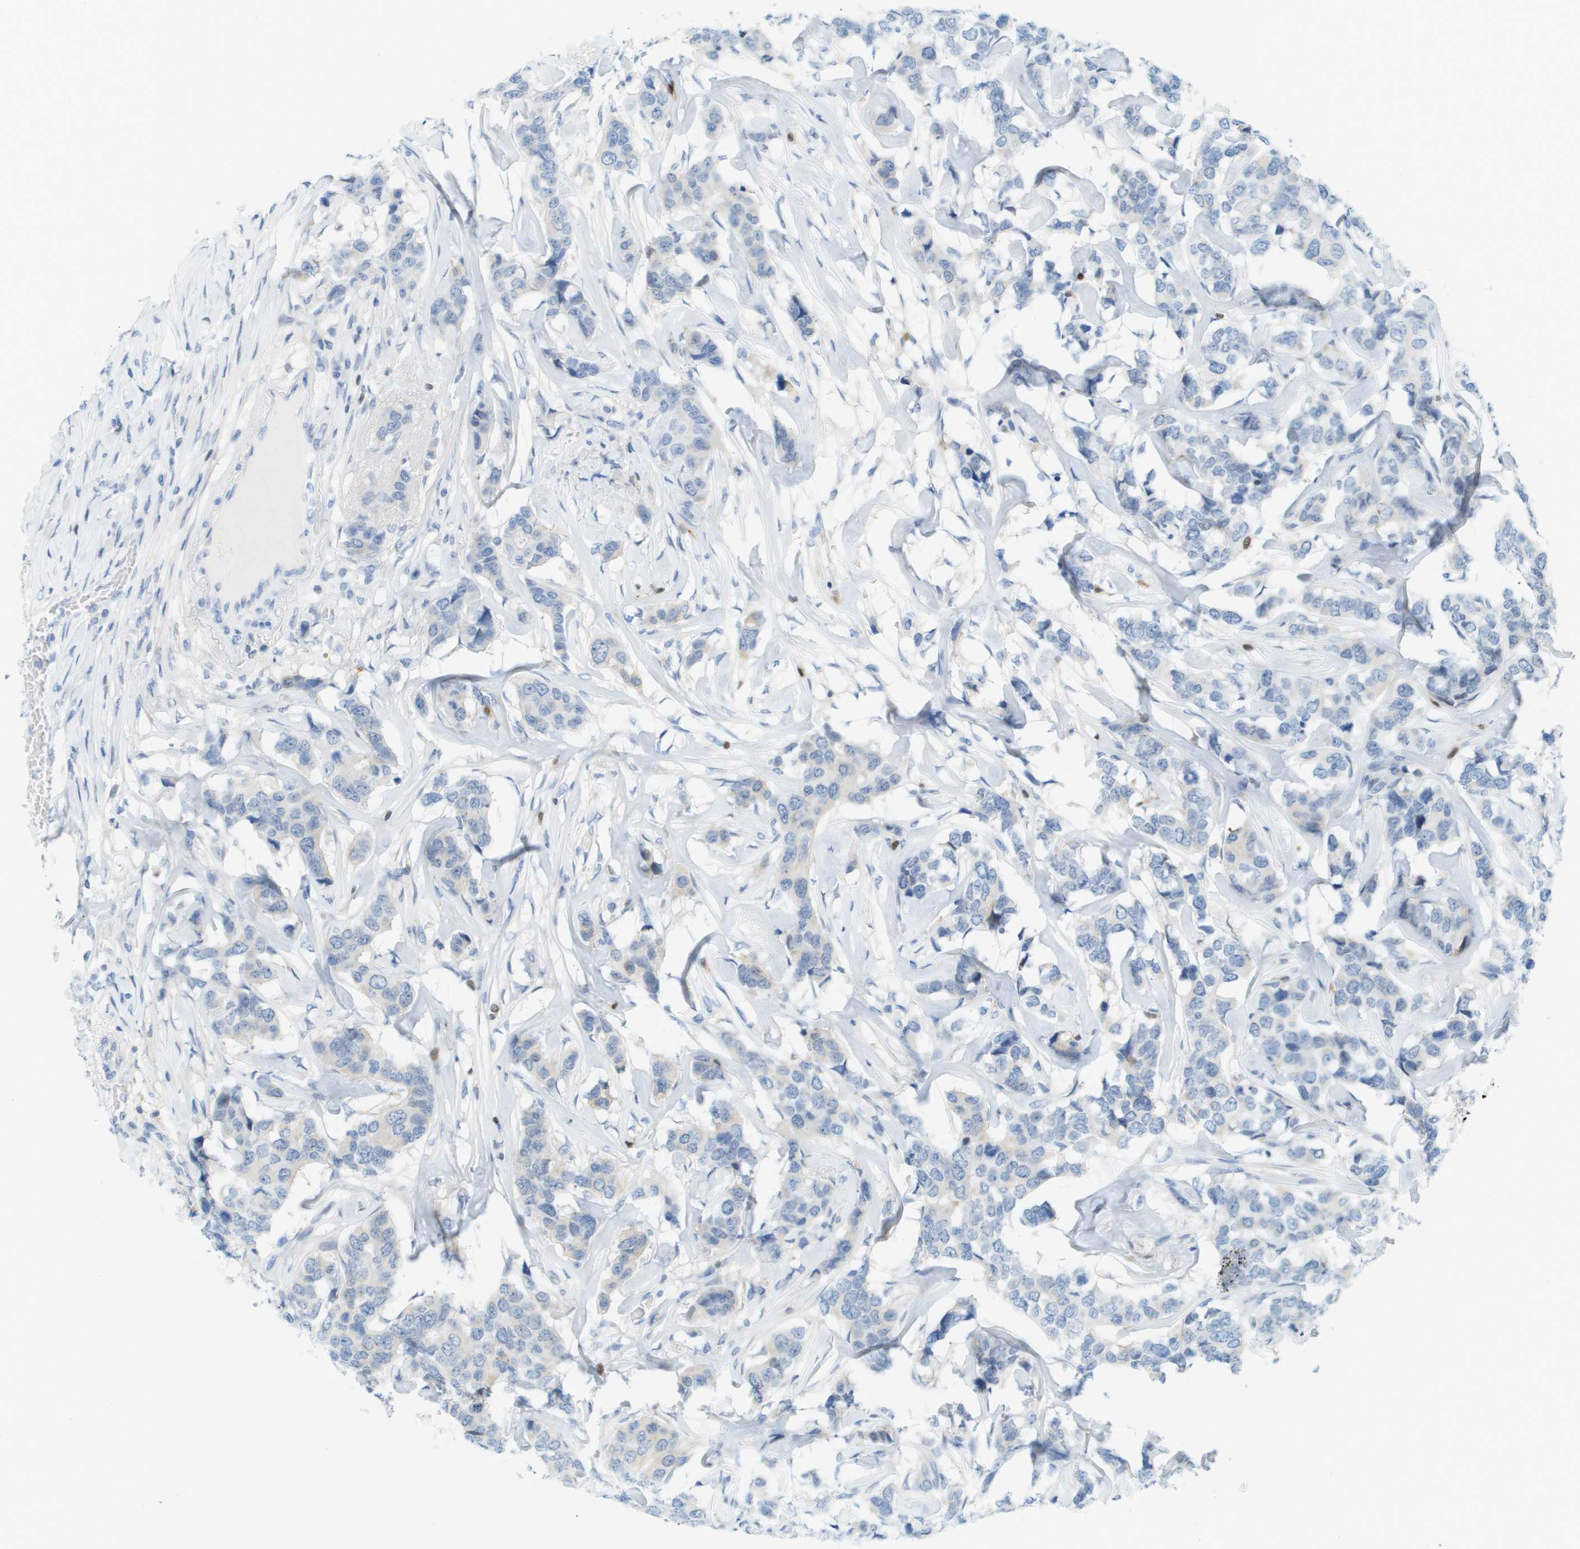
{"staining": {"intensity": "negative", "quantity": "none", "location": "none"}, "tissue": "breast cancer", "cell_type": "Tumor cells", "image_type": "cancer", "snomed": [{"axis": "morphology", "description": "Lobular carcinoma"}, {"axis": "topography", "description": "Breast"}], "caption": "An image of human breast lobular carcinoma is negative for staining in tumor cells. (DAB (3,3'-diaminobenzidine) IHC with hematoxylin counter stain).", "gene": "CUL9", "patient": {"sex": "female", "age": 59}}